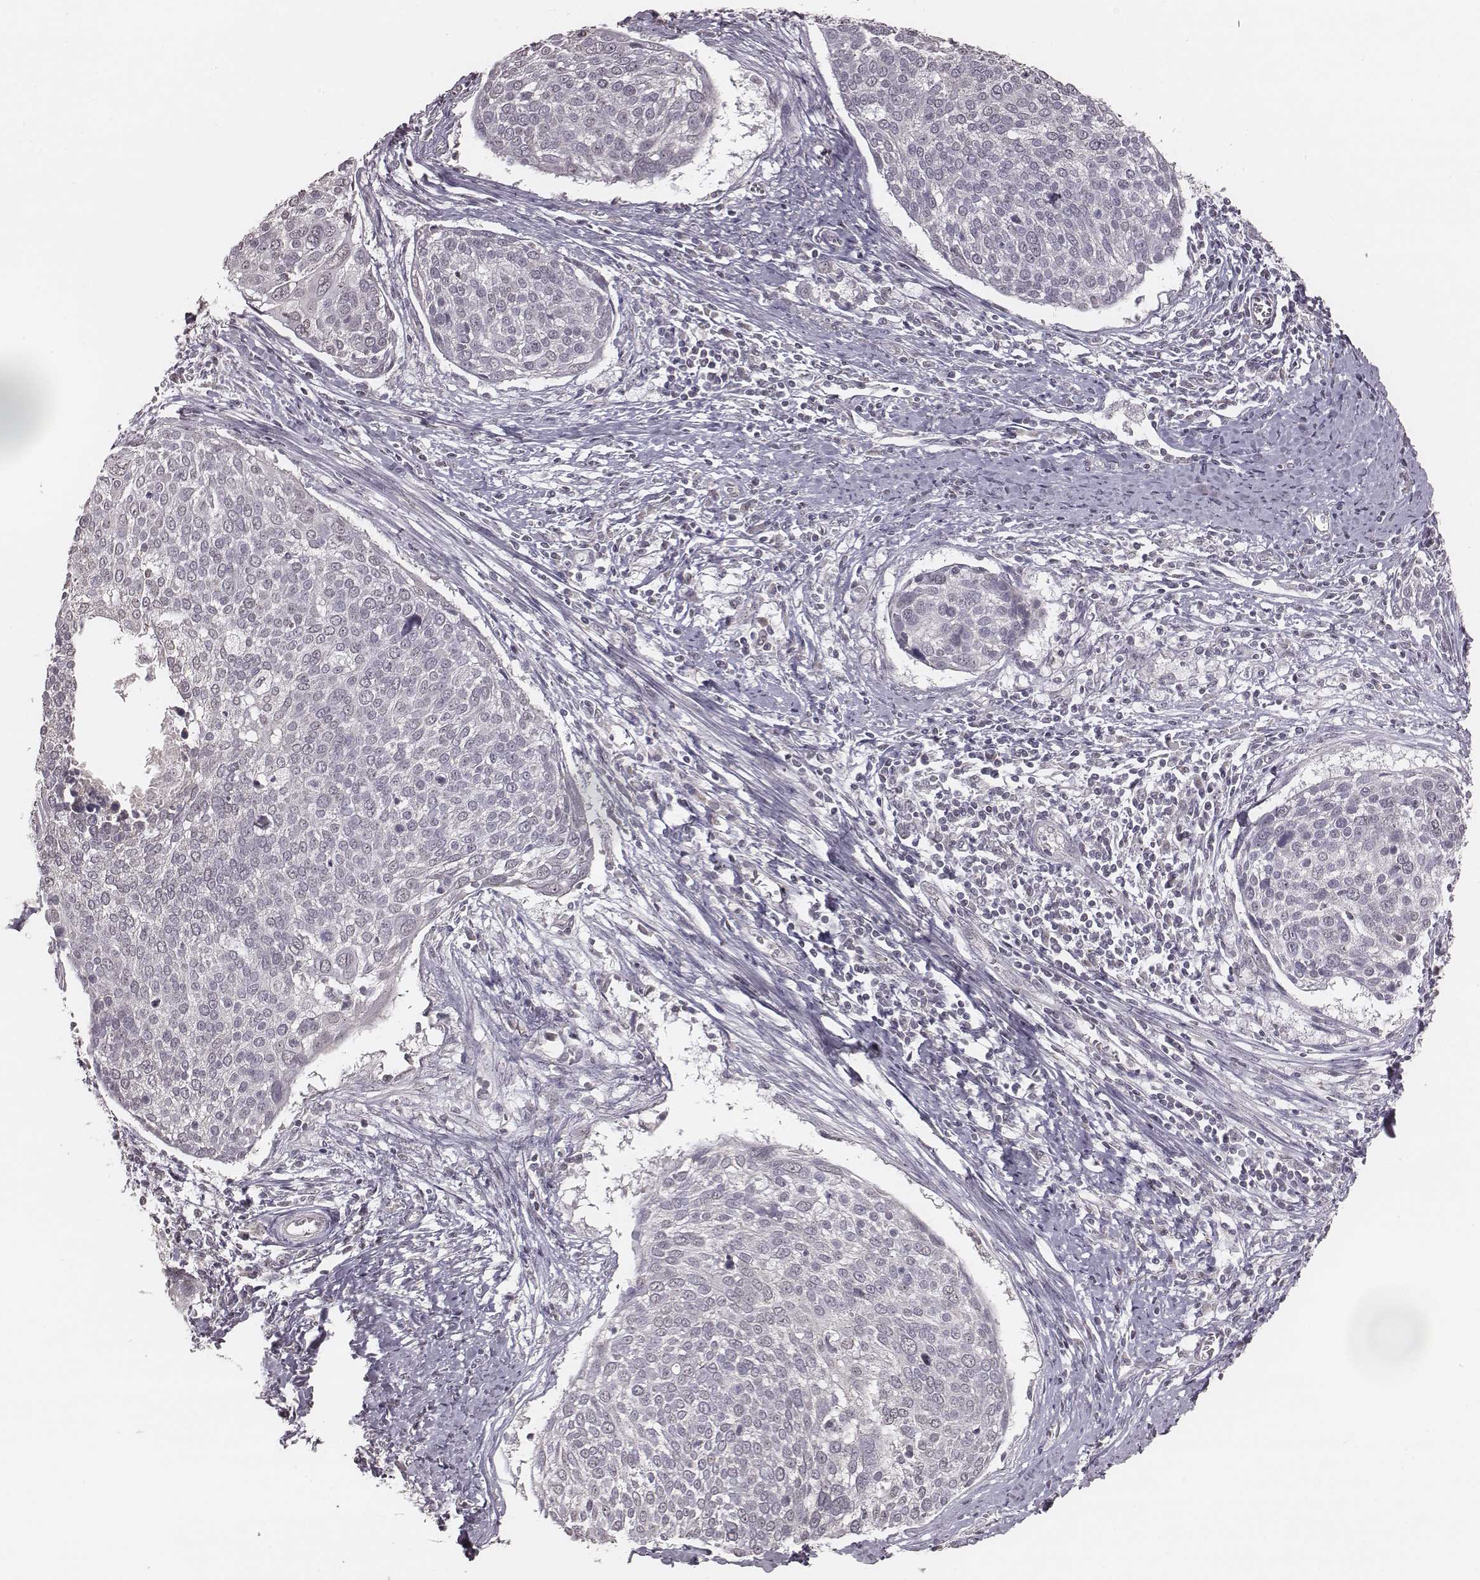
{"staining": {"intensity": "negative", "quantity": "none", "location": "none"}, "tissue": "cervical cancer", "cell_type": "Tumor cells", "image_type": "cancer", "snomed": [{"axis": "morphology", "description": "Squamous cell carcinoma, NOS"}, {"axis": "topography", "description": "Cervix"}], "caption": "Immunohistochemical staining of human cervical squamous cell carcinoma exhibits no significant staining in tumor cells. (IHC, brightfield microscopy, high magnification).", "gene": "SLC7A4", "patient": {"sex": "female", "age": 39}}